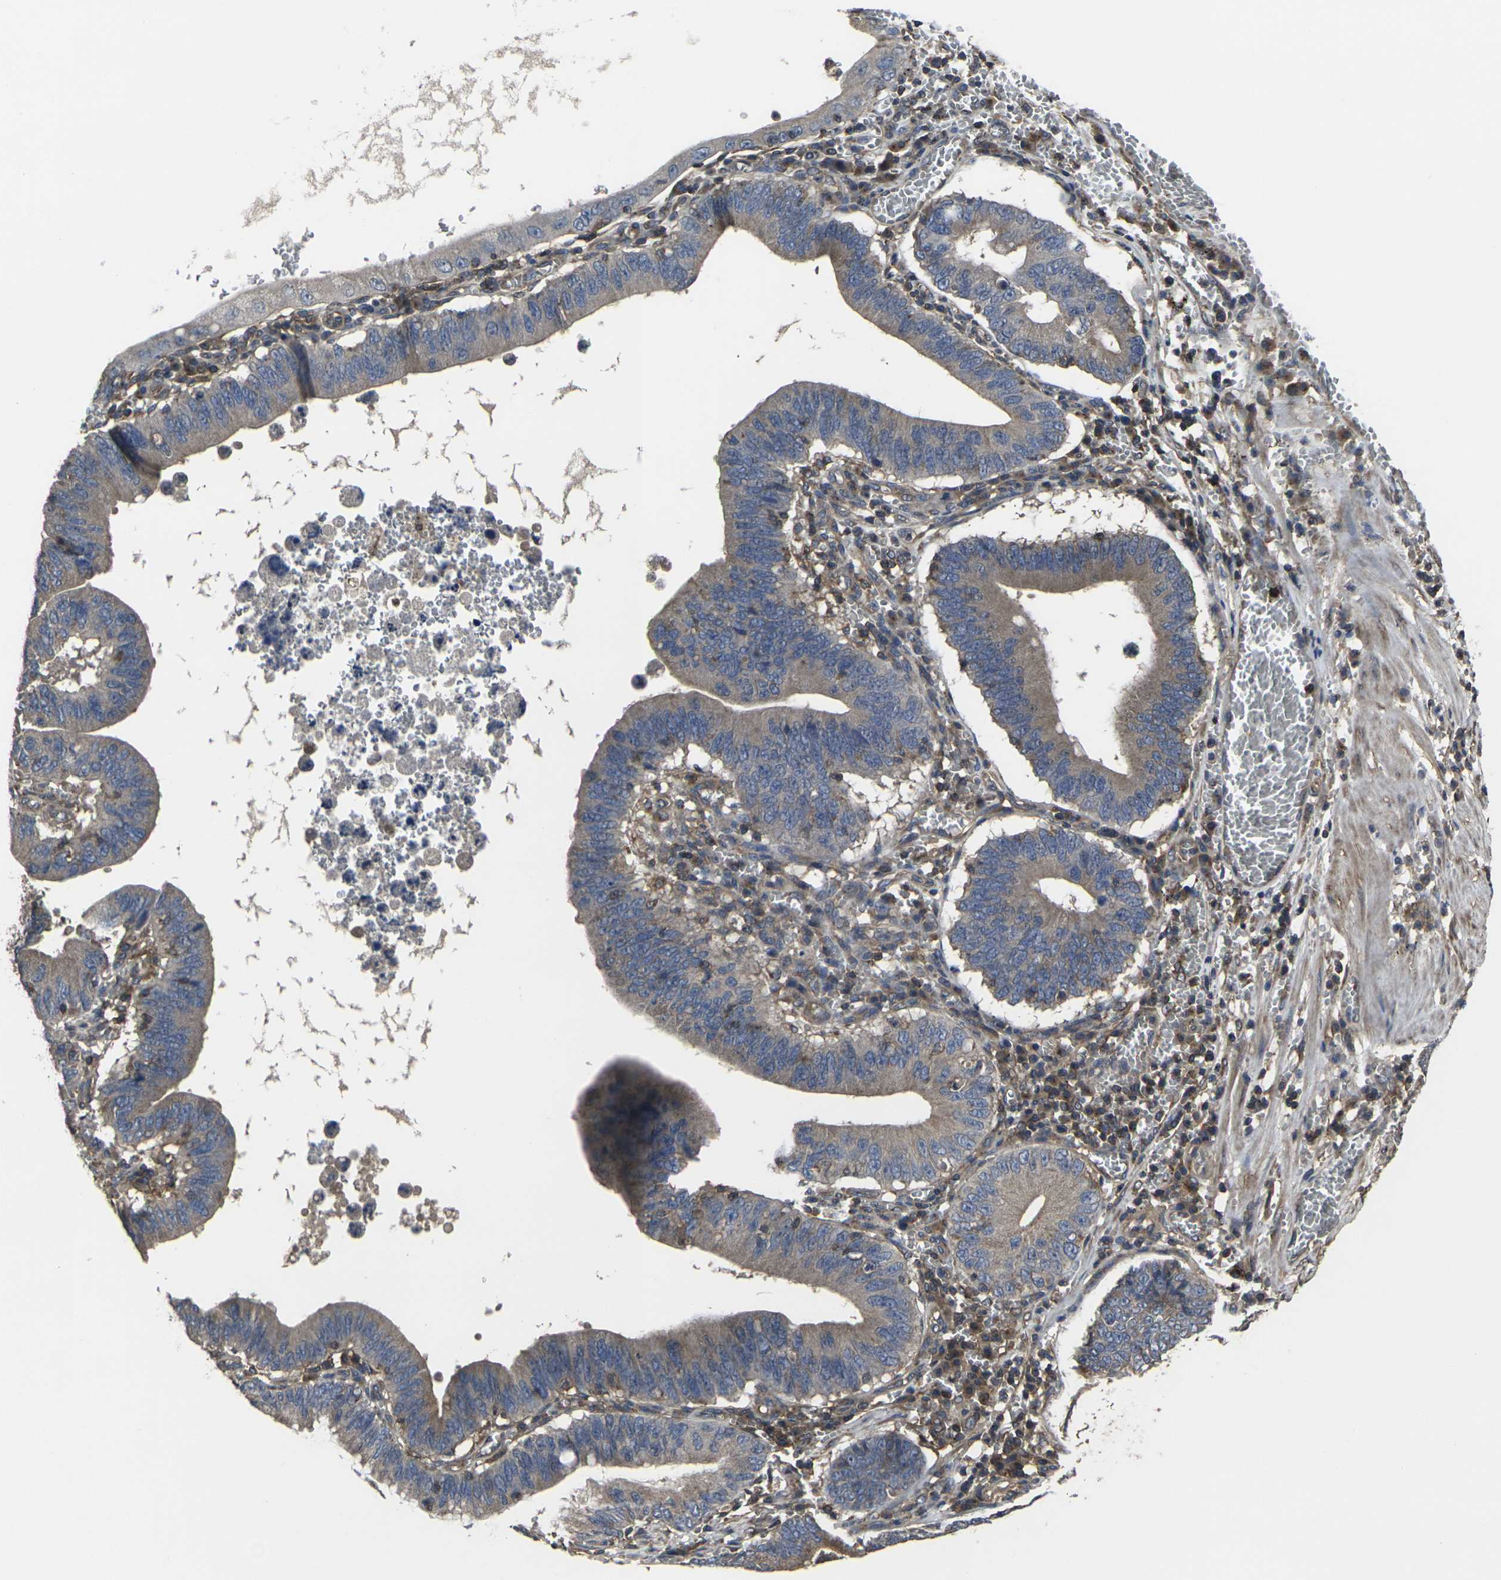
{"staining": {"intensity": "weak", "quantity": ">75%", "location": "cytoplasmic/membranous"}, "tissue": "stomach cancer", "cell_type": "Tumor cells", "image_type": "cancer", "snomed": [{"axis": "morphology", "description": "Adenocarcinoma, NOS"}, {"axis": "topography", "description": "Stomach"}, {"axis": "topography", "description": "Gastric cardia"}], "caption": "Immunohistochemistry (IHC) image of neoplastic tissue: stomach adenocarcinoma stained using IHC demonstrates low levels of weak protein expression localized specifically in the cytoplasmic/membranous of tumor cells, appearing as a cytoplasmic/membranous brown color.", "gene": "PRKACB", "patient": {"sex": "male", "age": 59}}